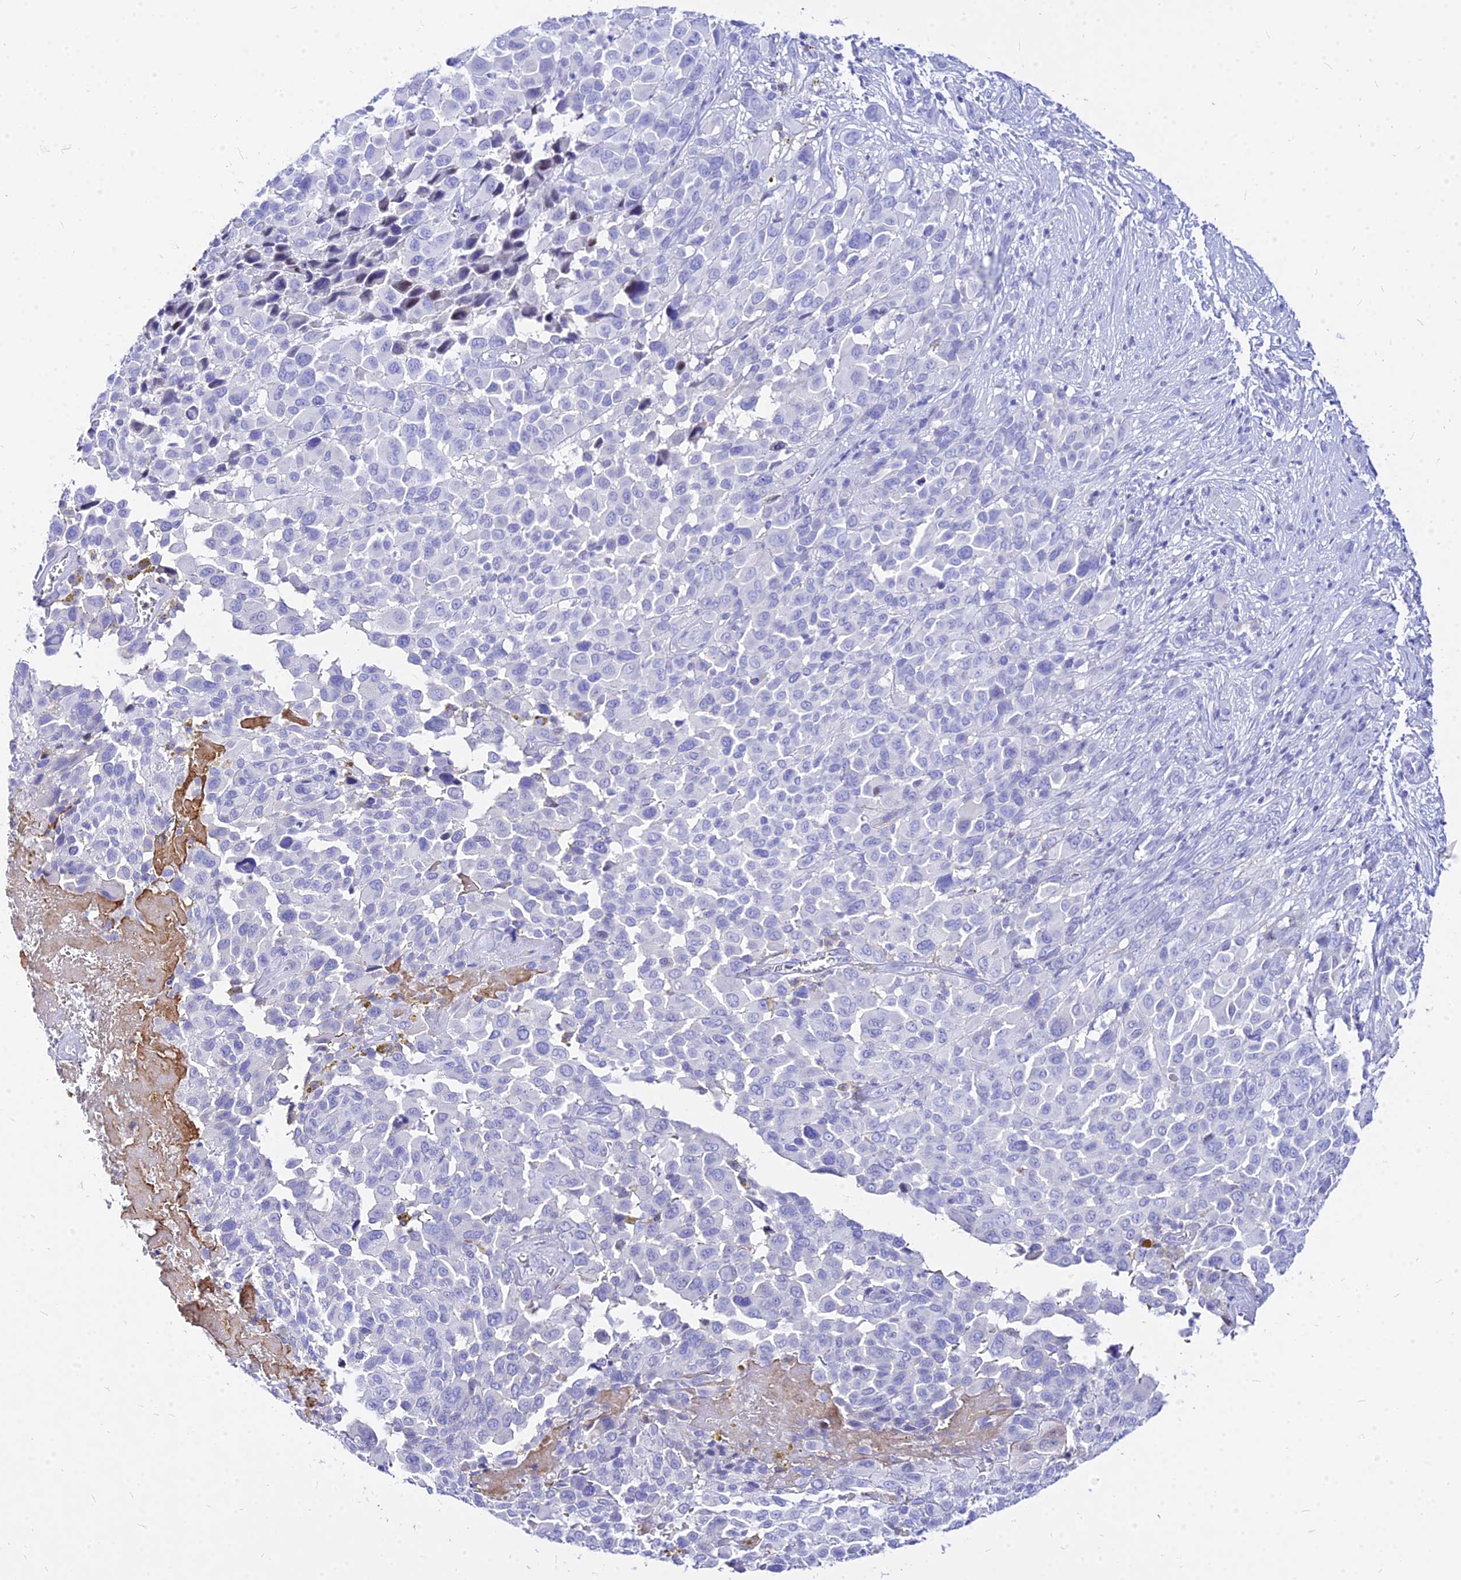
{"staining": {"intensity": "negative", "quantity": "none", "location": "none"}, "tissue": "melanoma", "cell_type": "Tumor cells", "image_type": "cancer", "snomed": [{"axis": "morphology", "description": "Malignant melanoma, NOS"}, {"axis": "topography", "description": "Skin of trunk"}], "caption": "This is an IHC histopathology image of human malignant melanoma. There is no staining in tumor cells.", "gene": "CARD18", "patient": {"sex": "male", "age": 71}}